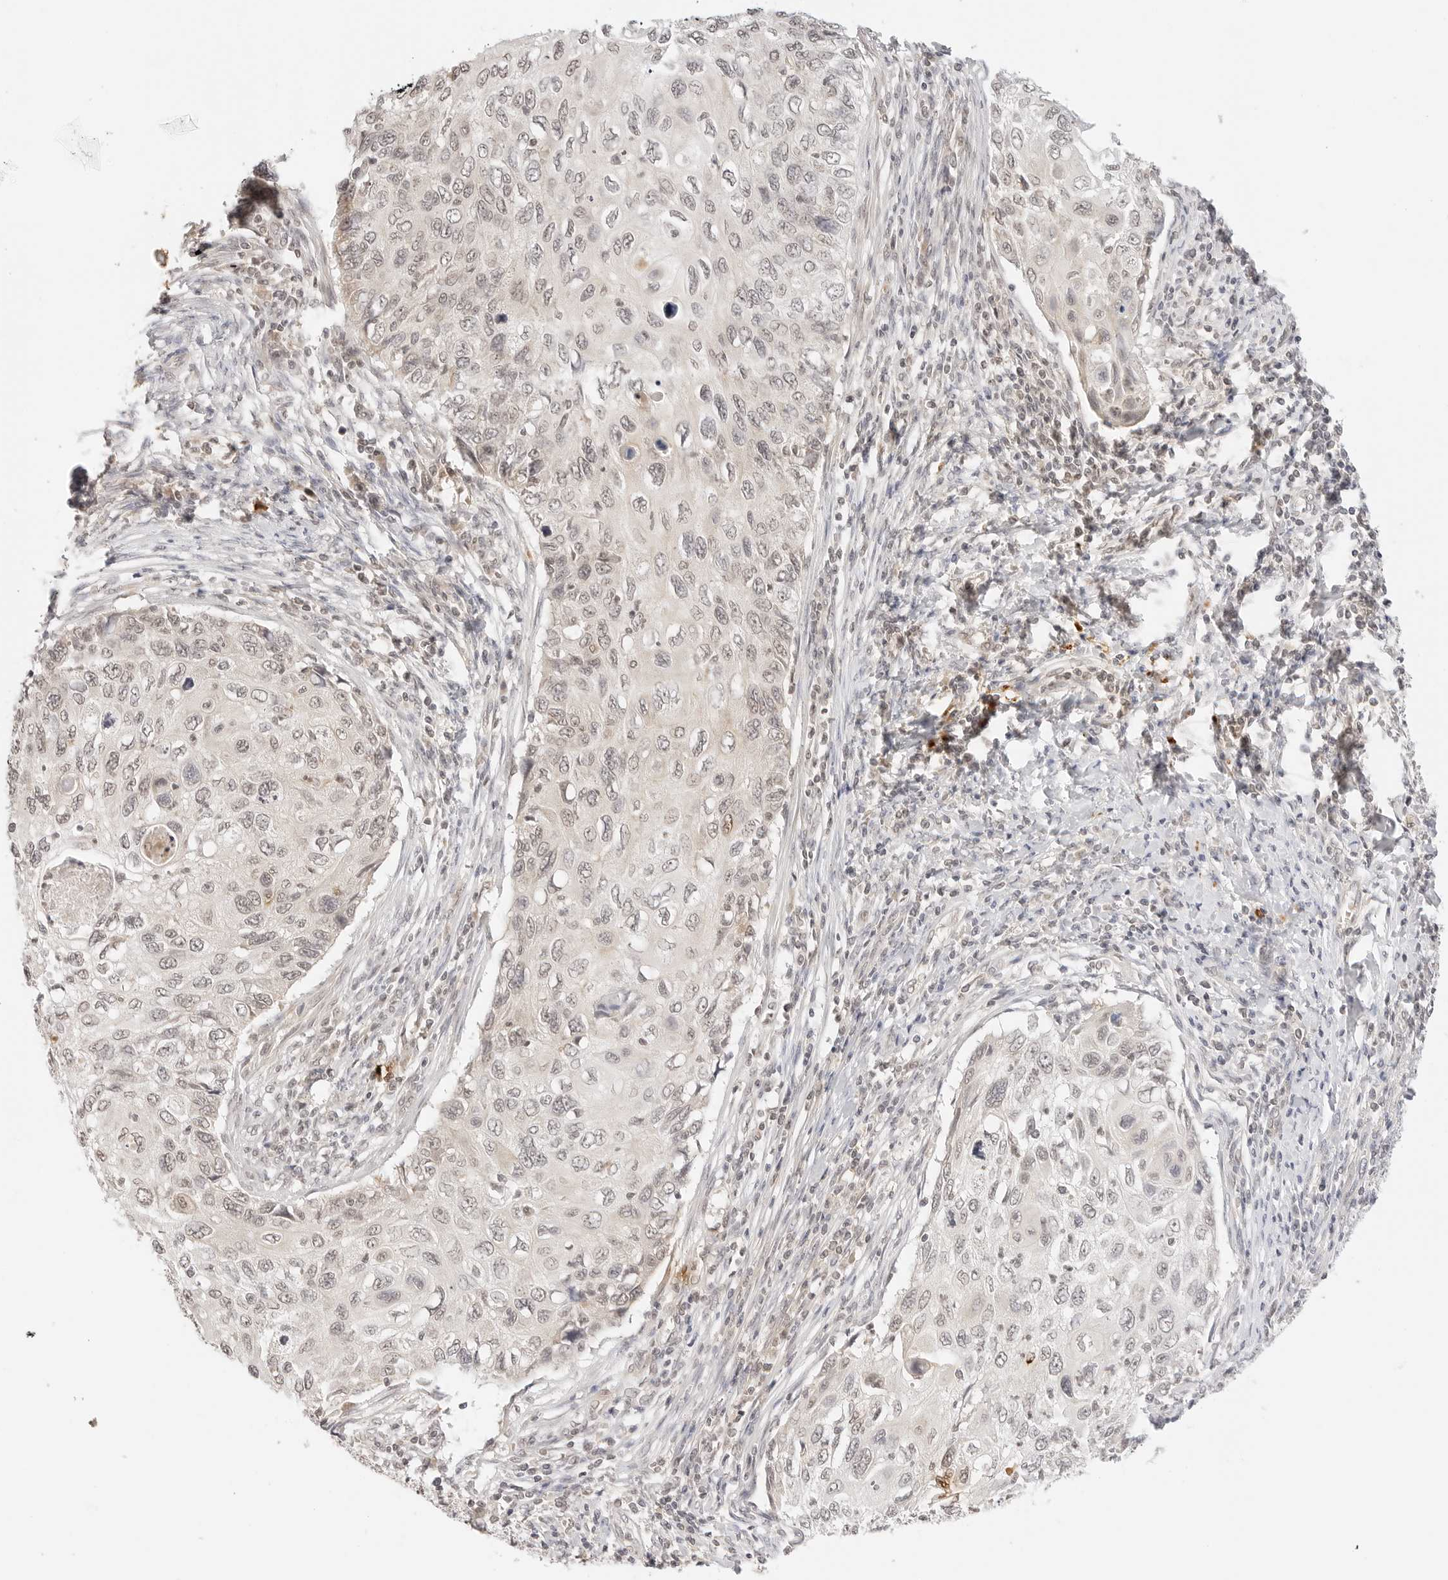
{"staining": {"intensity": "negative", "quantity": "none", "location": "none"}, "tissue": "cervical cancer", "cell_type": "Tumor cells", "image_type": "cancer", "snomed": [{"axis": "morphology", "description": "Squamous cell carcinoma, NOS"}, {"axis": "topography", "description": "Cervix"}], "caption": "Histopathology image shows no significant protein staining in tumor cells of cervical cancer.", "gene": "GPR34", "patient": {"sex": "female", "age": 70}}